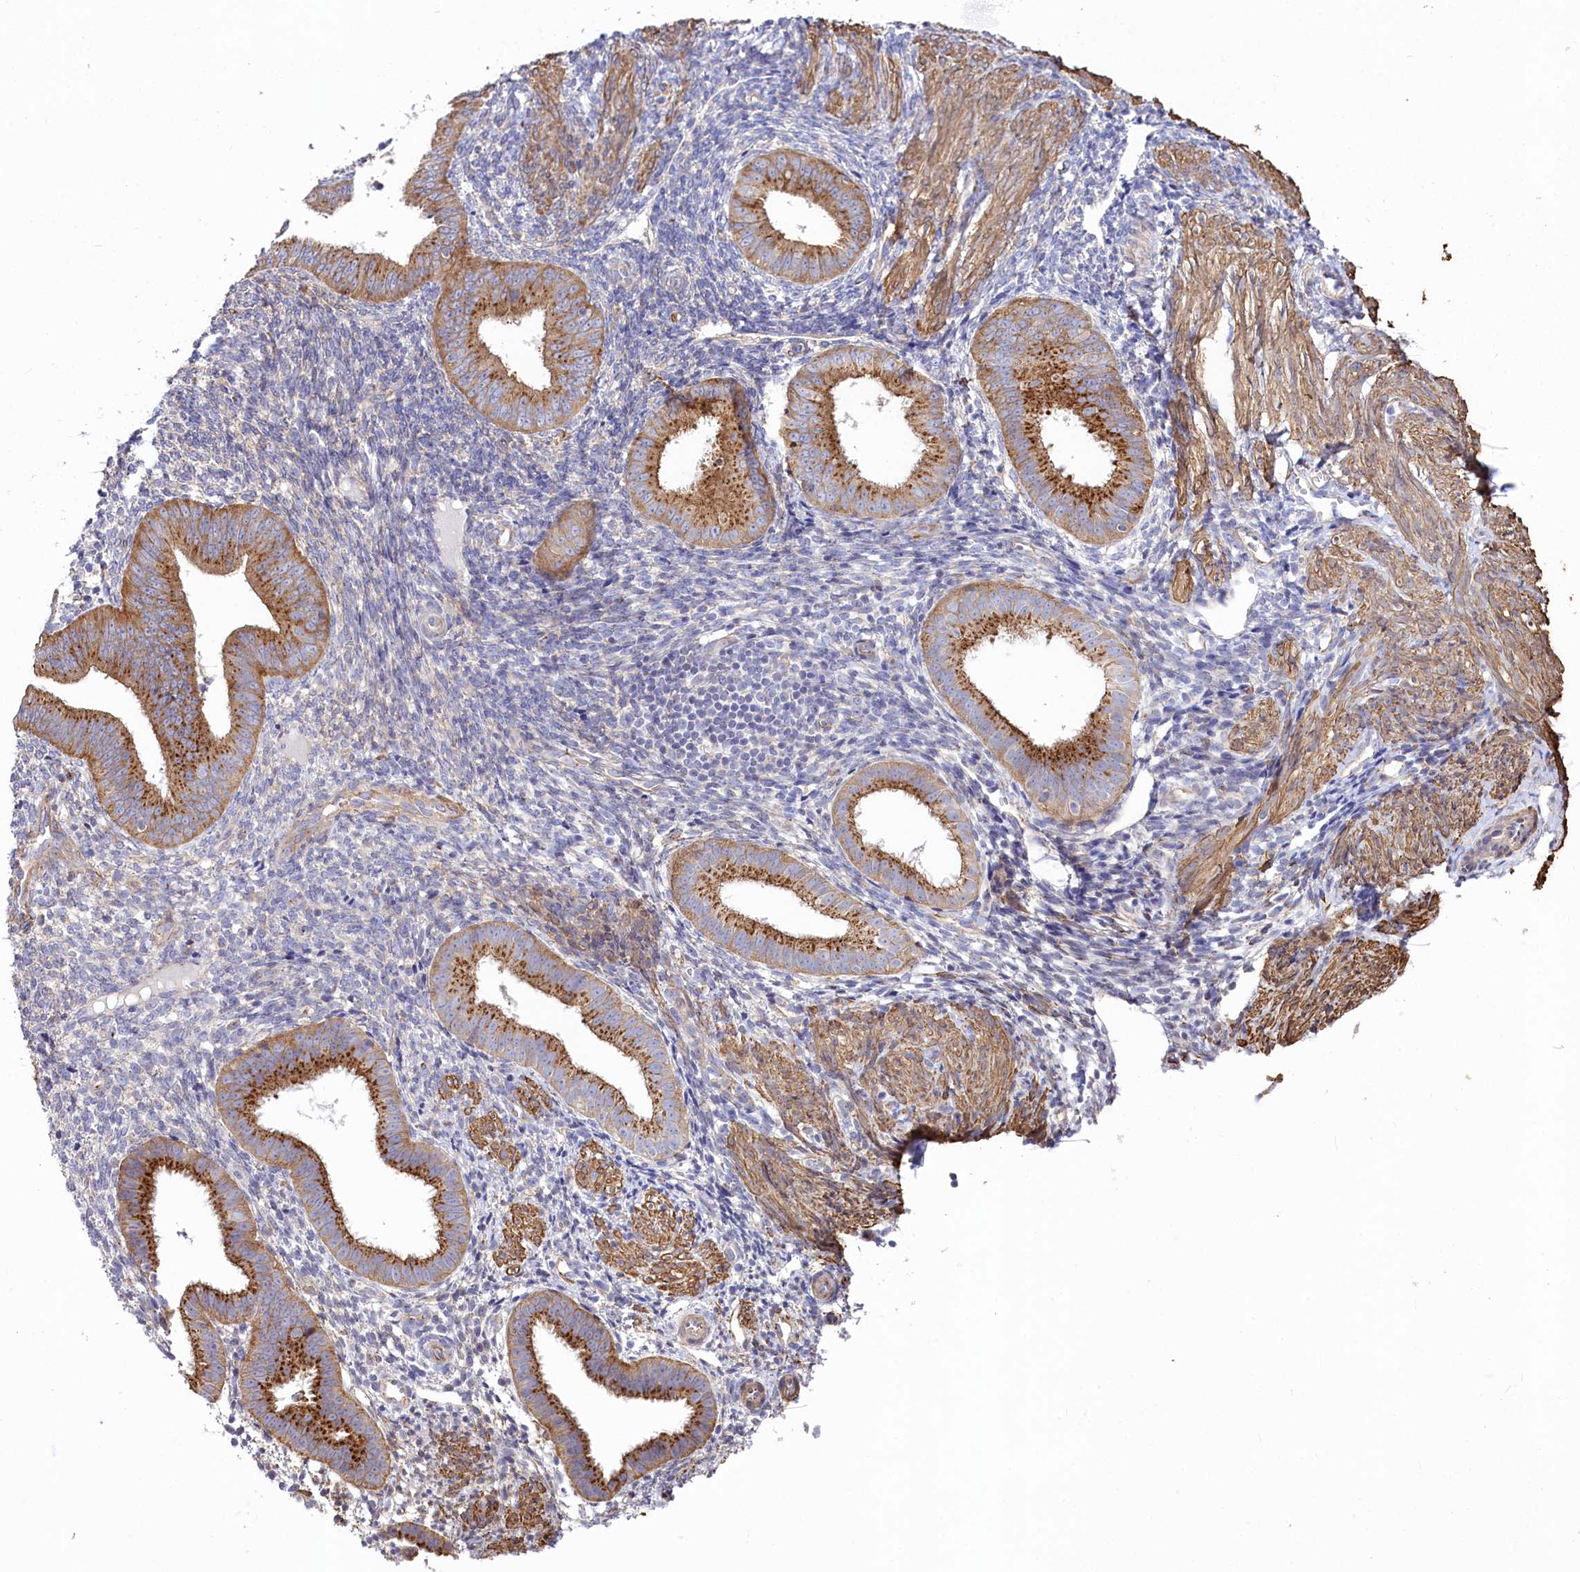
{"staining": {"intensity": "negative", "quantity": "none", "location": "none"}, "tissue": "endometrium", "cell_type": "Cells in endometrial stroma", "image_type": "normal", "snomed": [{"axis": "morphology", "description": "Normal tissue, NOS"}, {"axis": "topography", "description": "Uterus"}, {"axis": "topography", "description": "Endometrium"}], "caption": "IHC image of normal endometrium: human endometrium stained with DAB displays no significant protein staining in cells in endometrial stroma. (DAB IHC visualized using brightfield microscopy, high magnification).", "gene": "STX6", "patient": {"sex": "female", "age": 48}}